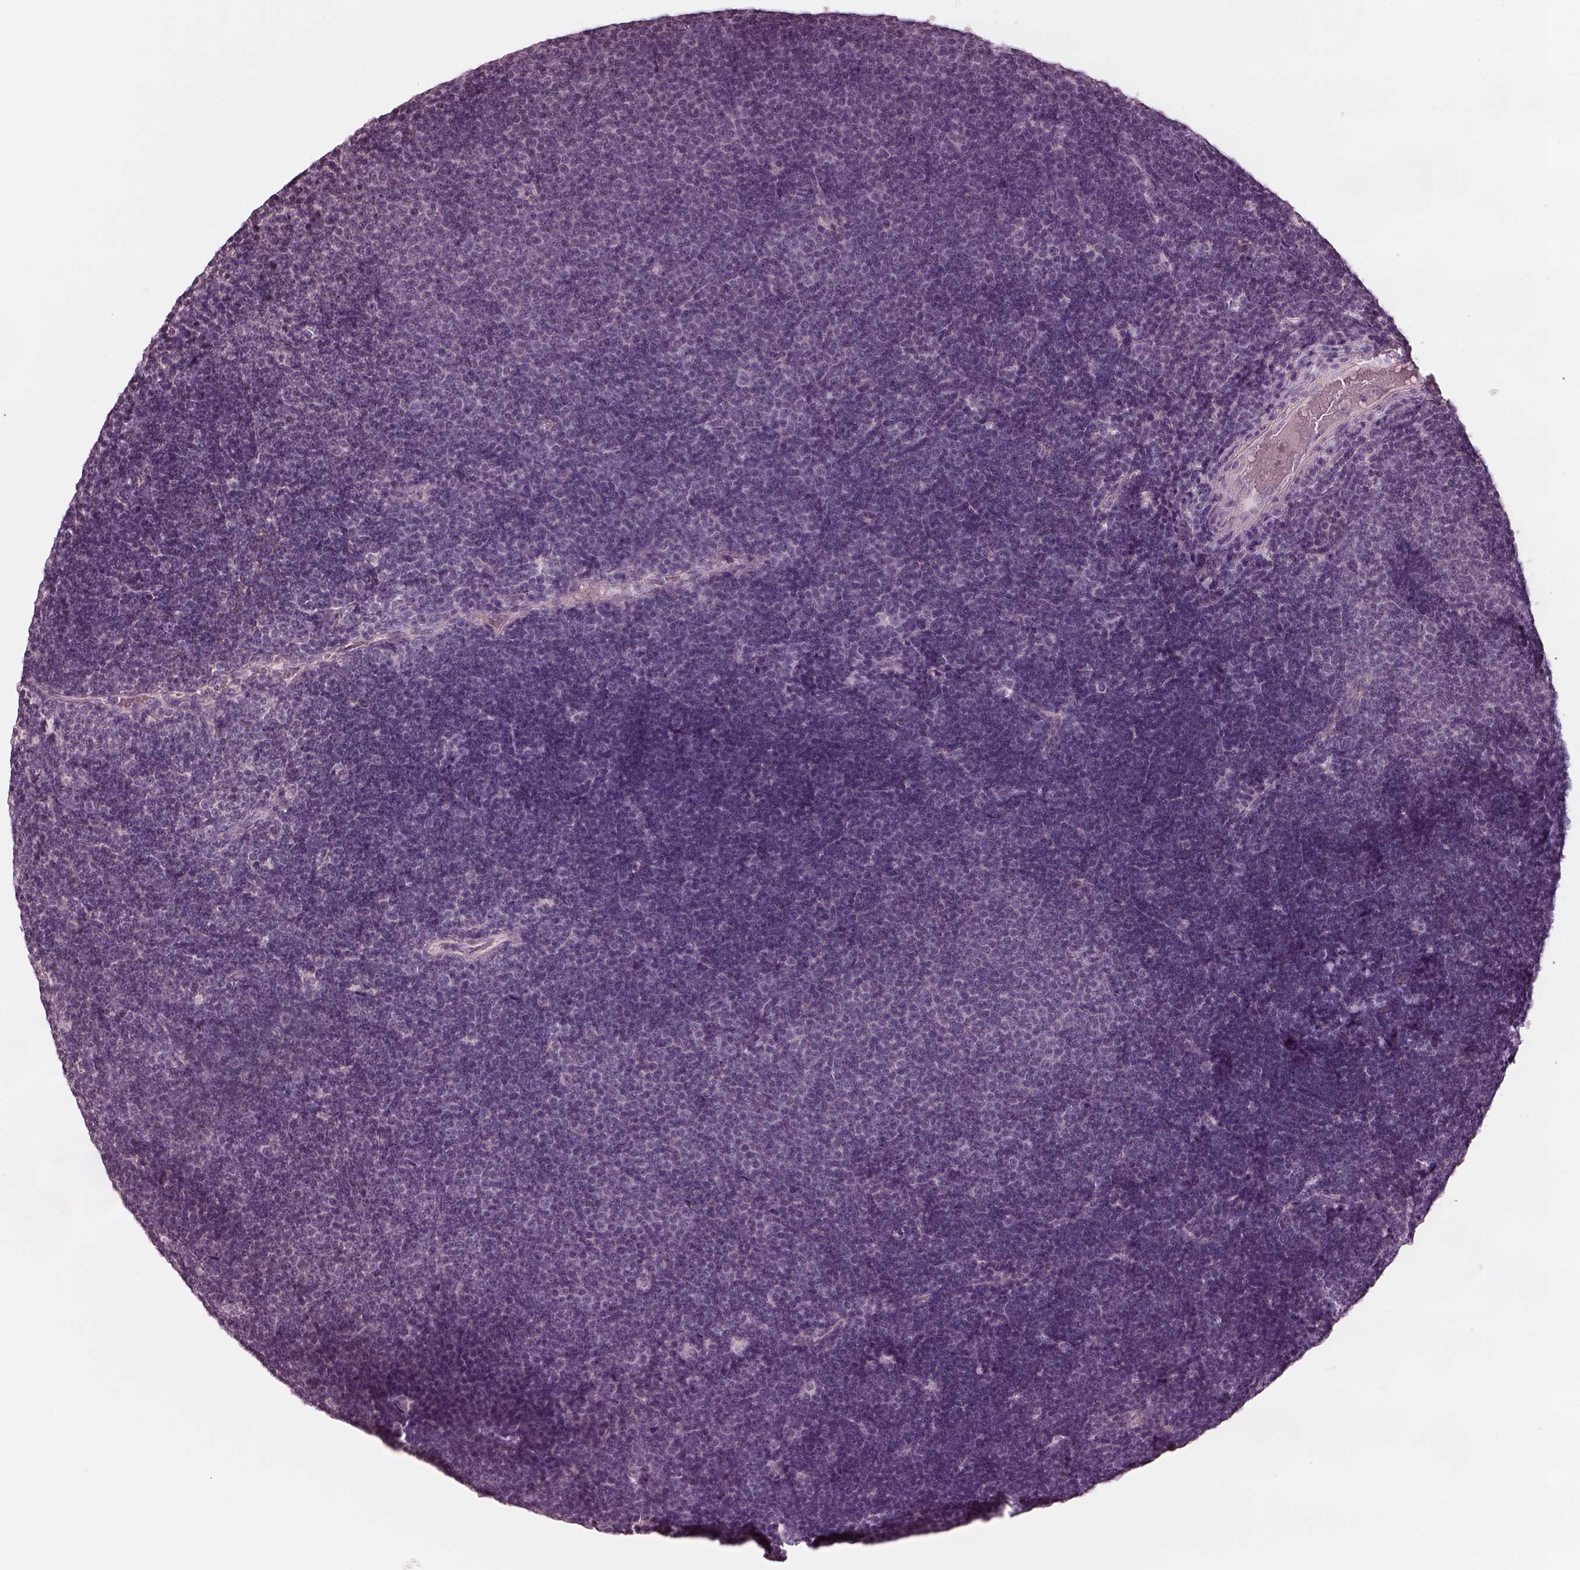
{"staining": {"intensity": "negative", "quantity": "none", "location": "none"}, "tissue": "lymphoma", "cell_type": "Tumor cells", "image_type": "cancer", "snomed": [{"axis": "morphology", "description": "Malignant lymphoma, non-Hodgkin's type, Low grade"}, {"axis": "topography", "description": "Brain"}], "caption": "IHC of human low-grade malignant lymphoma, non-Hodgkin's type demonstrates no positivity in tumor cells.", "gene": "MIA", "patient": {"sex": "female", "age": 66}}